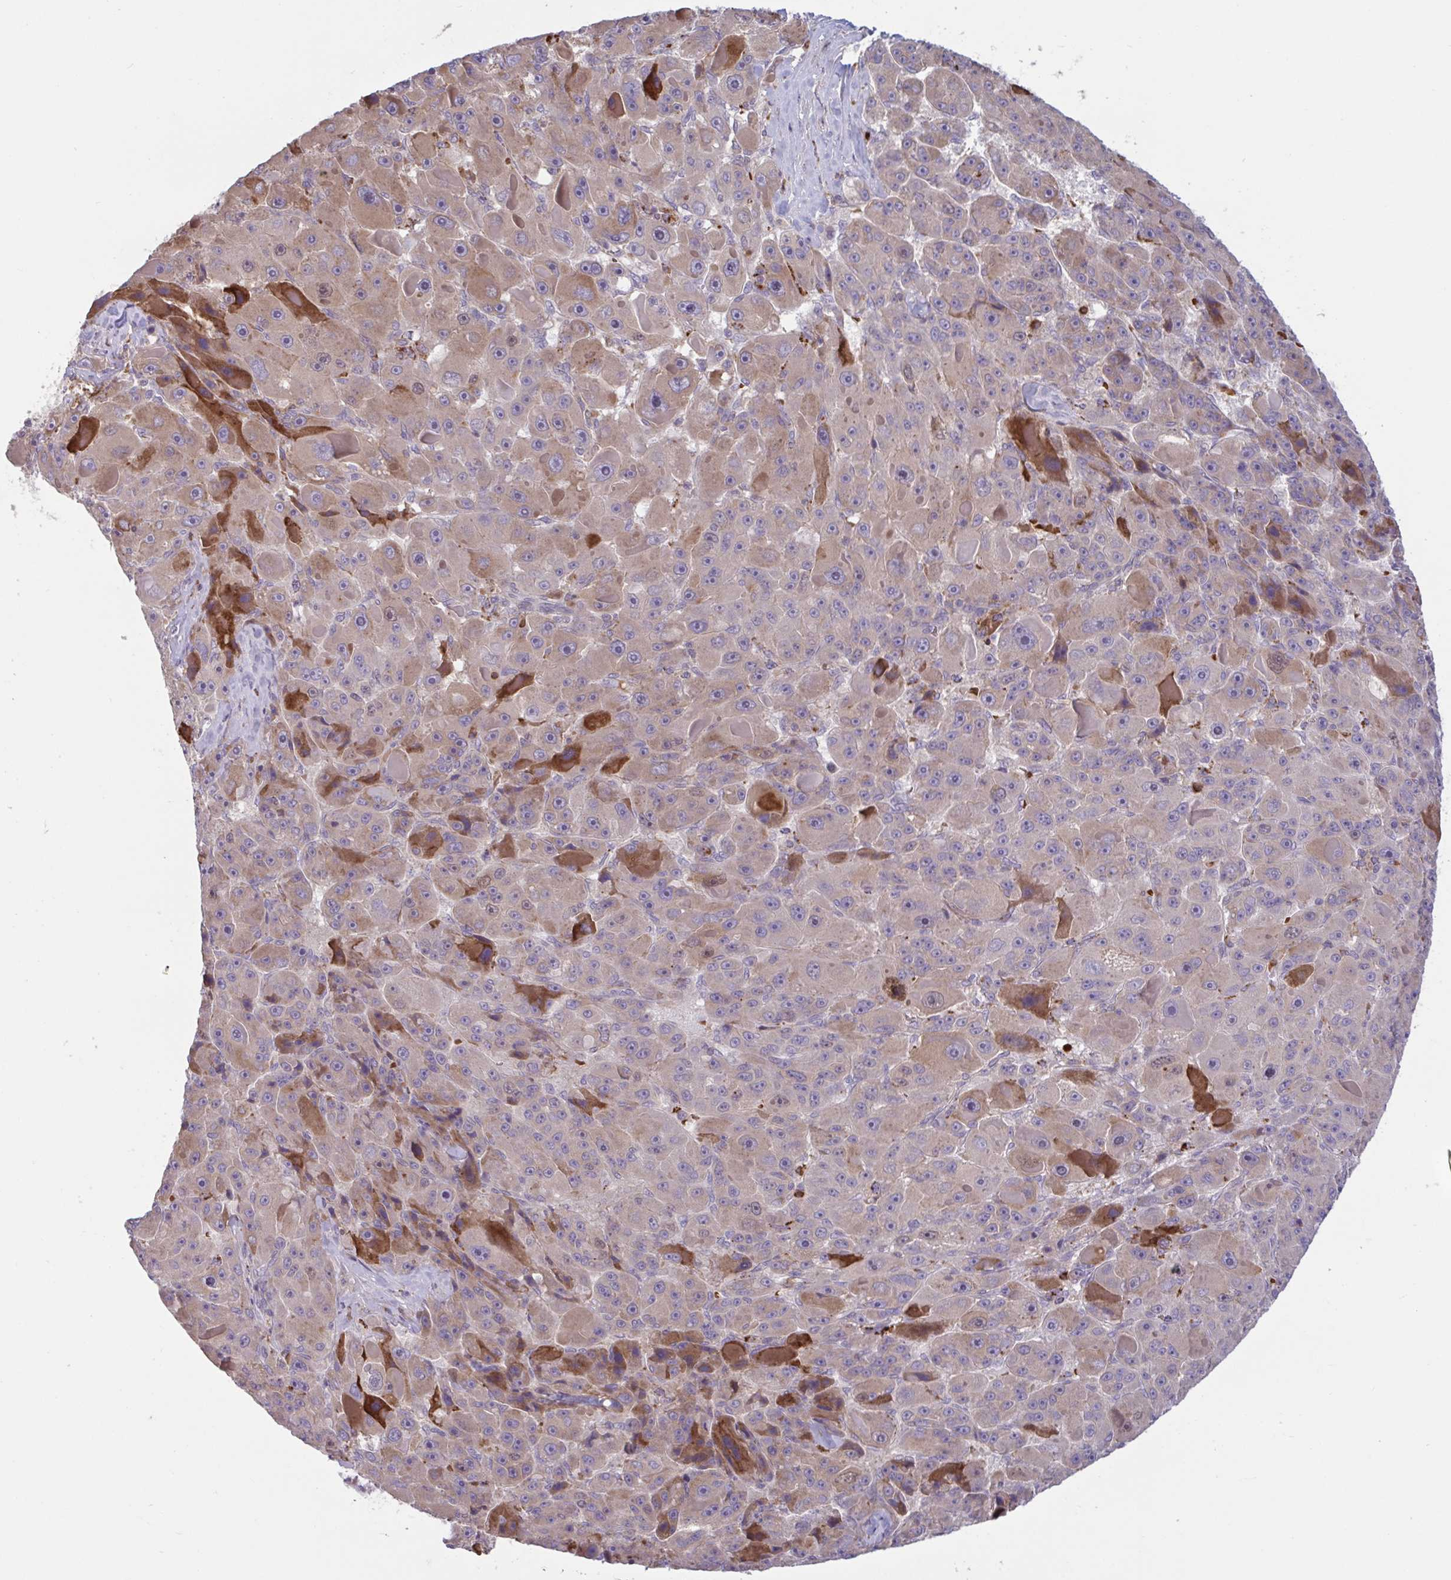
{"staining": {"intensity": "moderate", "quantity": "25%-75%", "location": "cytoplasmic/membranous"}, "tissue": "liver cancer", "cell_type": "Tumor cells", "image_type": "cancer", "snomed": [{"axis": "morphology", "description": "Carcinoma, Hepatocellular, NOS"}, {"axis": "topography", "description": "Liver"}], "caption": "This is an image of immunohistochemistry (IHC) staining of hepatocellular carcinoma (liver), which shows moderate positivity in the cytoplasmic/membranous of tumor cells.", "gene": "IL1R1", "patient": {"sex": "male", "age": 76}}